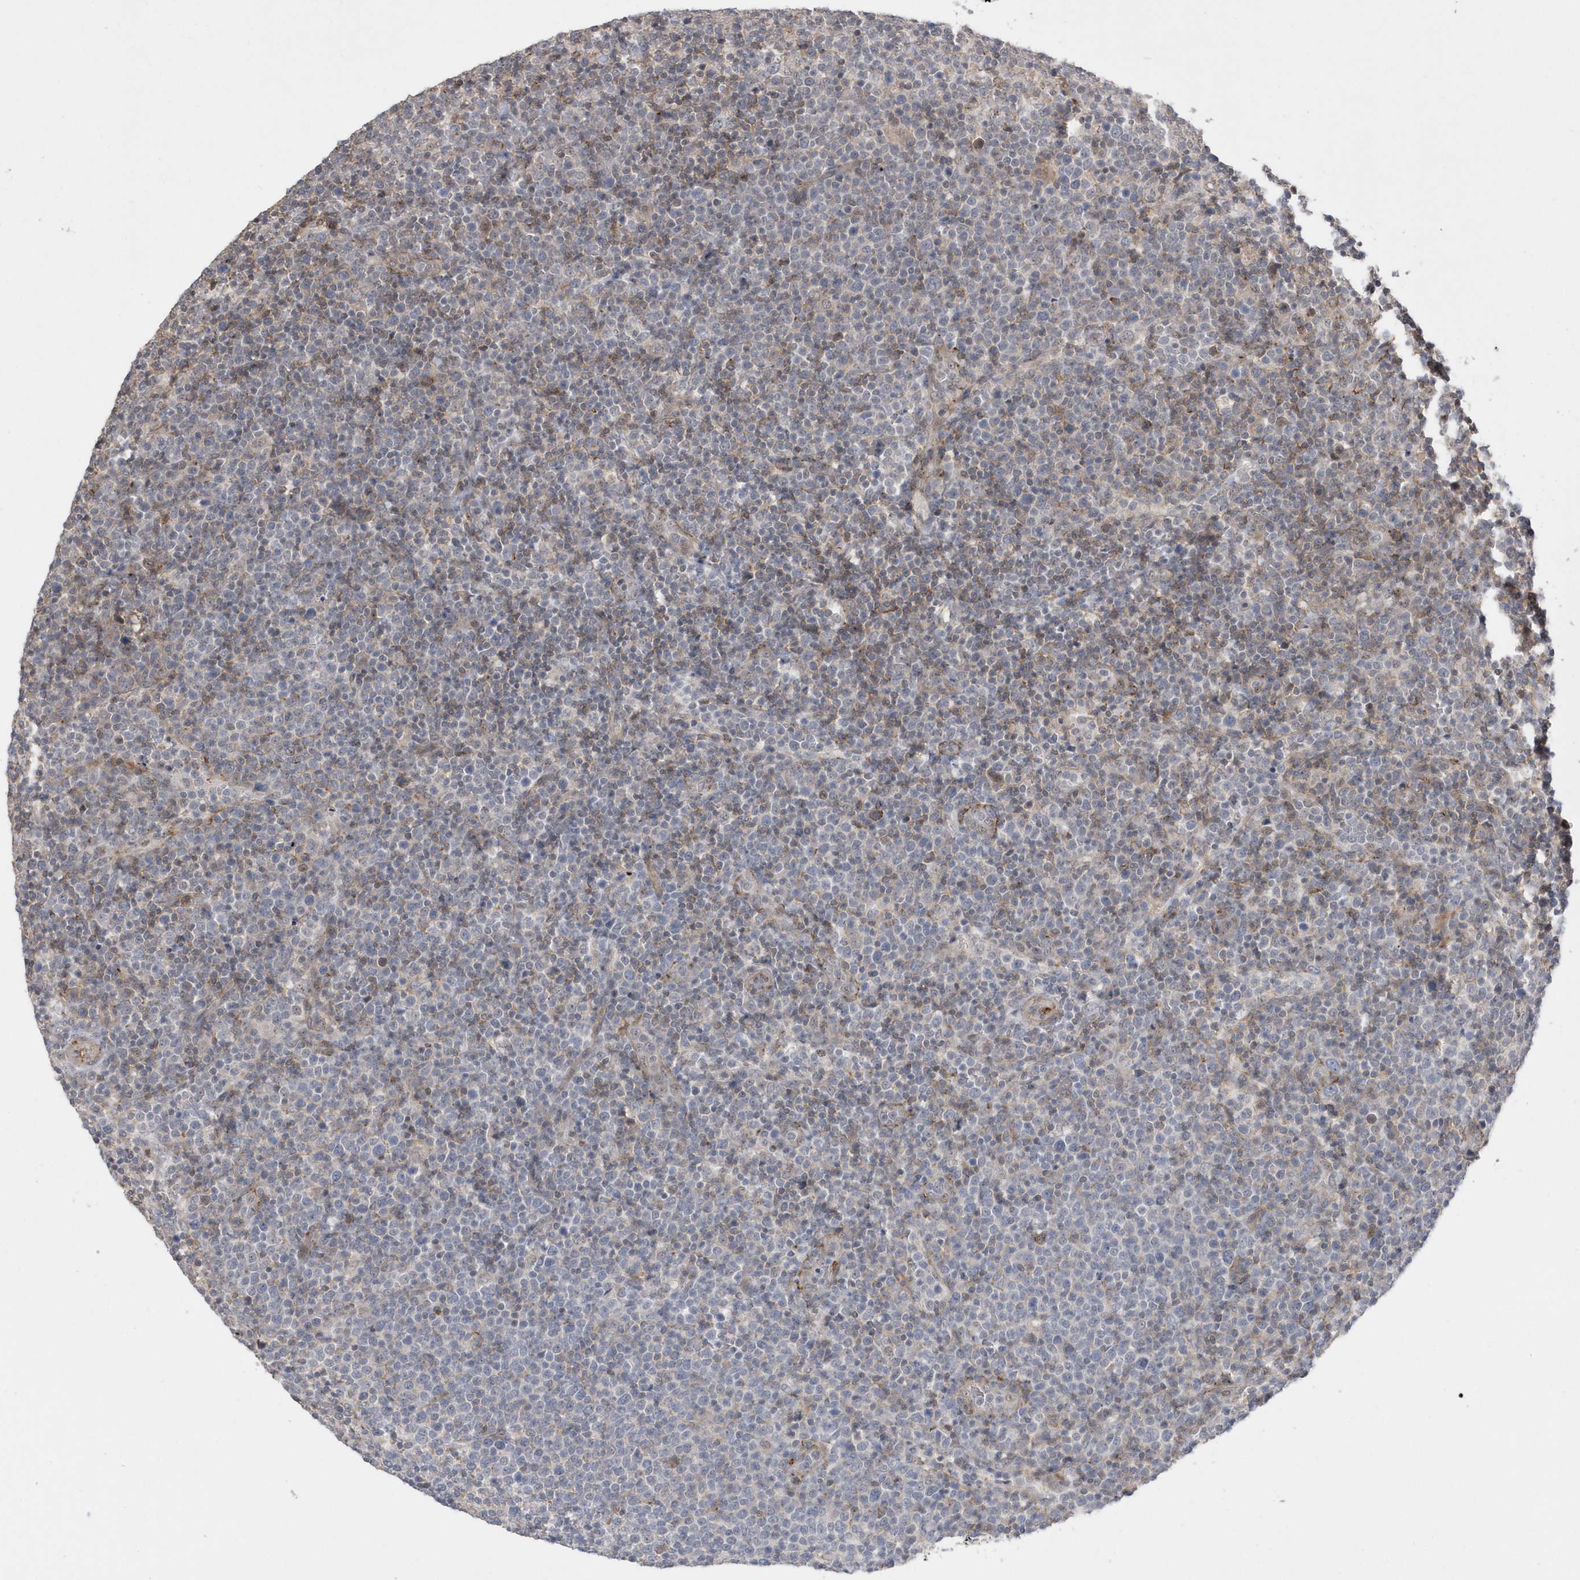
{"staining": {"intensity": "weak", "quantity": "<25%", "location": "cytoplasmic/membranous"}, "tissue": "lymphoma", "cell_type": "Tumor cells", "image_type": "cancer", "snomed": [{"axis": "morphology", "description": "Malignant lymphoma, non-Hodgkin's type, High grade"}, {"axis": "topography", "description": "Lymph node"}], "caption": "A high-resolution micrograph shows immunohistochemistry staining of malignant lymphoma, non-Hodgkin's type (high-grade), which shows no significant staining in tumor cells.", "gene": "CRIP3", "patient": {"sex": "male", "age": 61}}